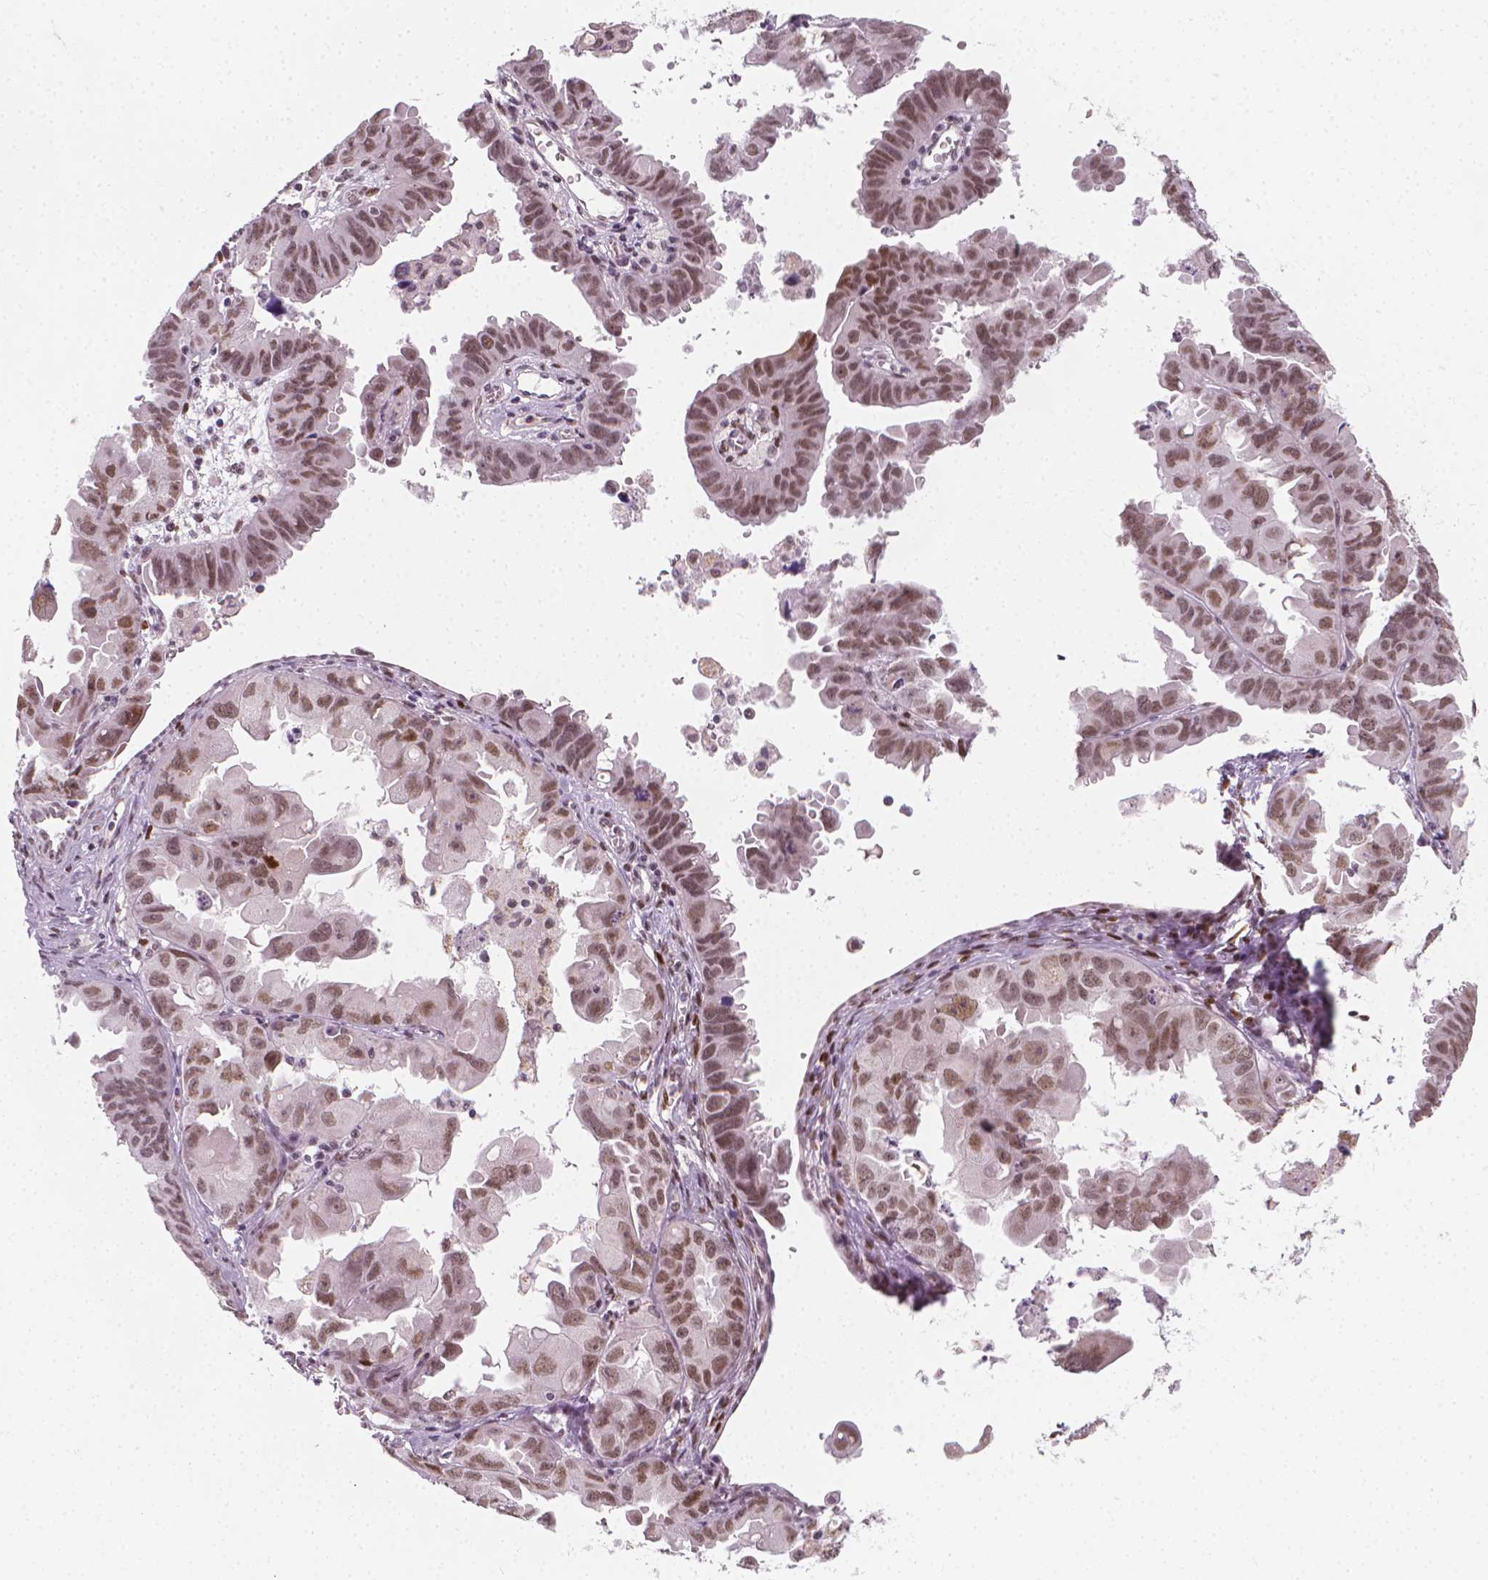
{"staining": {"intensity": "moderate", "quantity": ">75%", "location": "nuclear"}, "tissue": "ovarian cancer", "cell_type": "Tumor cells", "image_type": "cancer", "snomed": [{"axis": "morphology", "description": "Carcinoma, endometroid"}, {"axis": "topography", "description": "Ovary"}], "caption": "Human ovarian cancer stained for a protein (brown) shows moderate nuclear positive staining in approximately >75% of tumor cells.", "gene": "CDKN1C", "patient": {"sex": "female", "age": 85}}